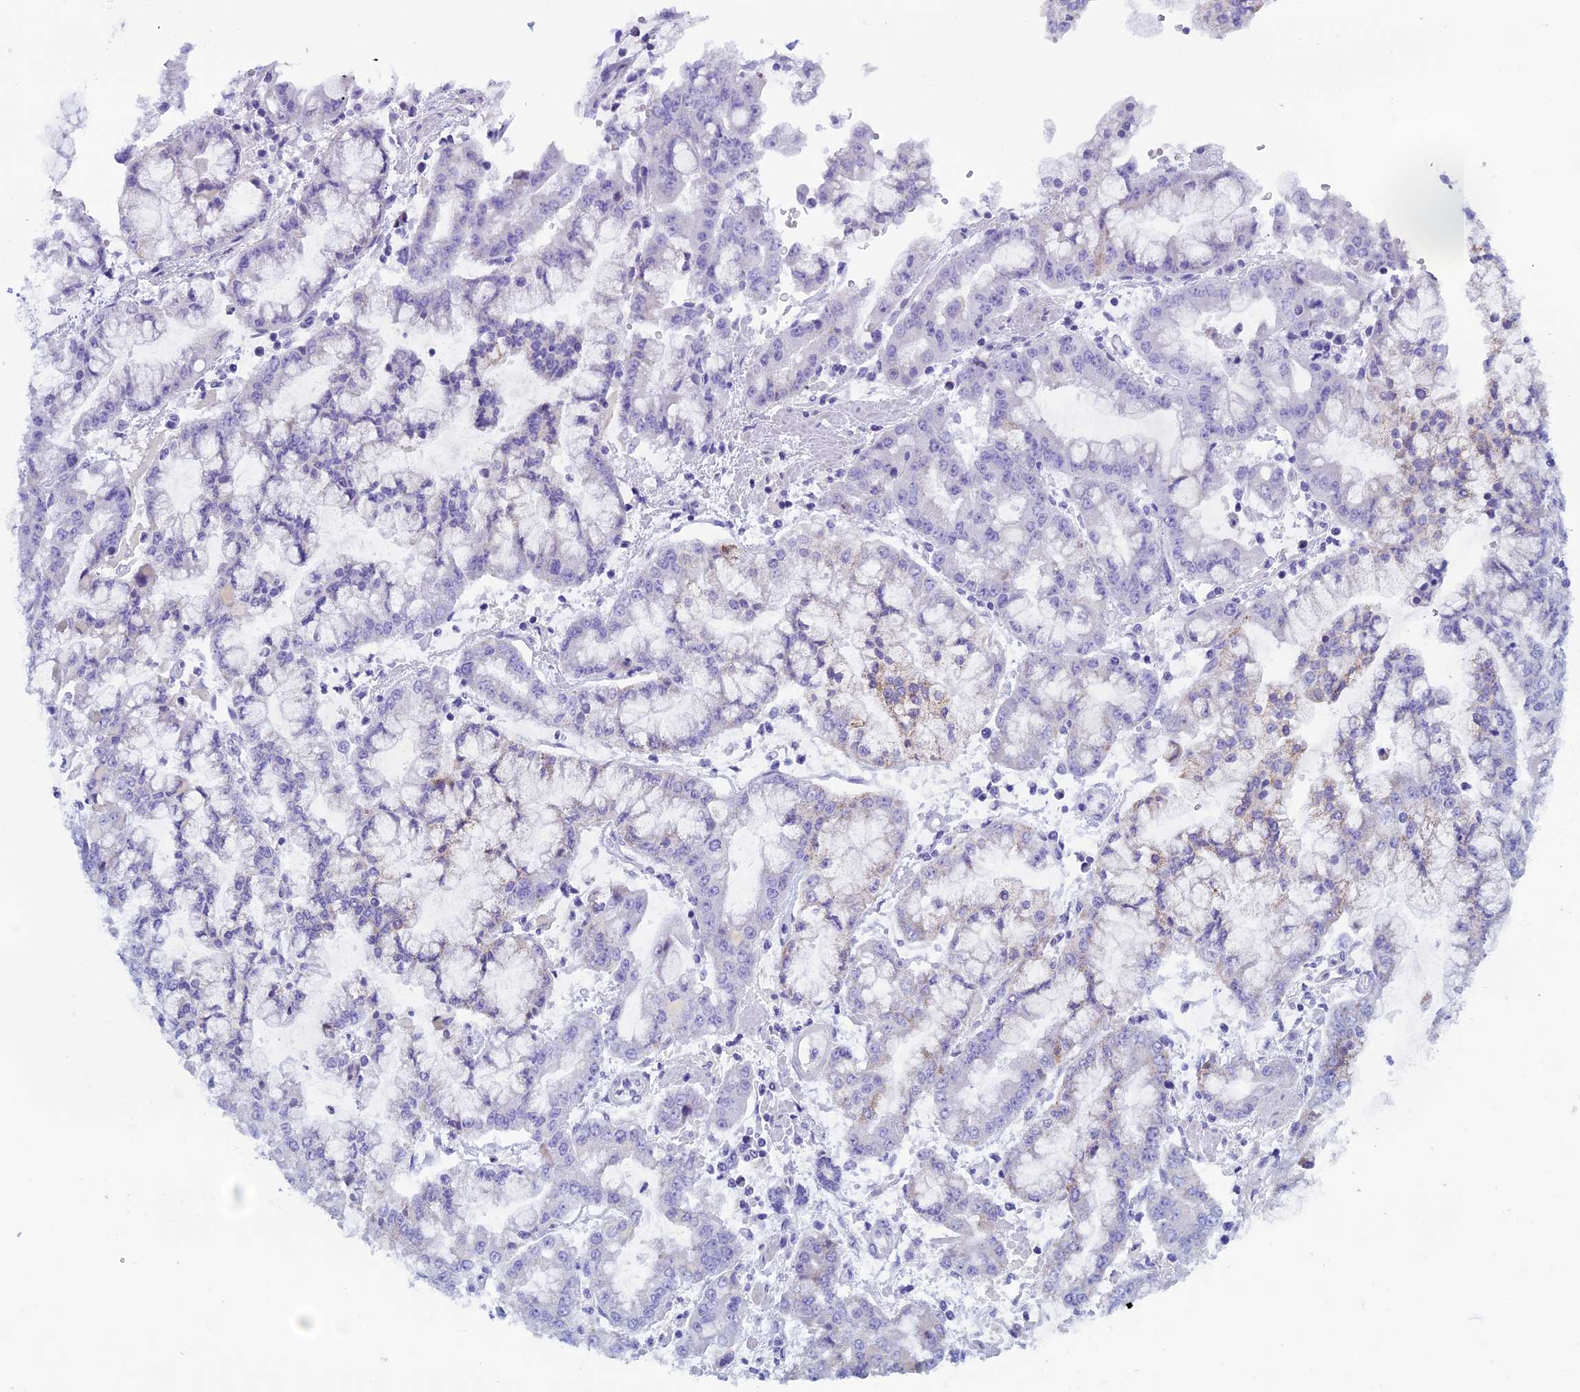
{"staining": {"intensity": "negative", "quantity": "none", "location": "none"}, "tissue": "stomach cancer", "cell_type": "Tumor cells", "image_type": "cancer", "snomed": [{"axis": "morphology", "description": "Adenocarcinoma, NOS"}, {"axis": "topography", "description": "Stomach"}], "caption": "Tumor cells are negative for protein expression in human stomach cancer.", "gene": "ZNF563", "patient": {"sex": "male", "age": 76}}